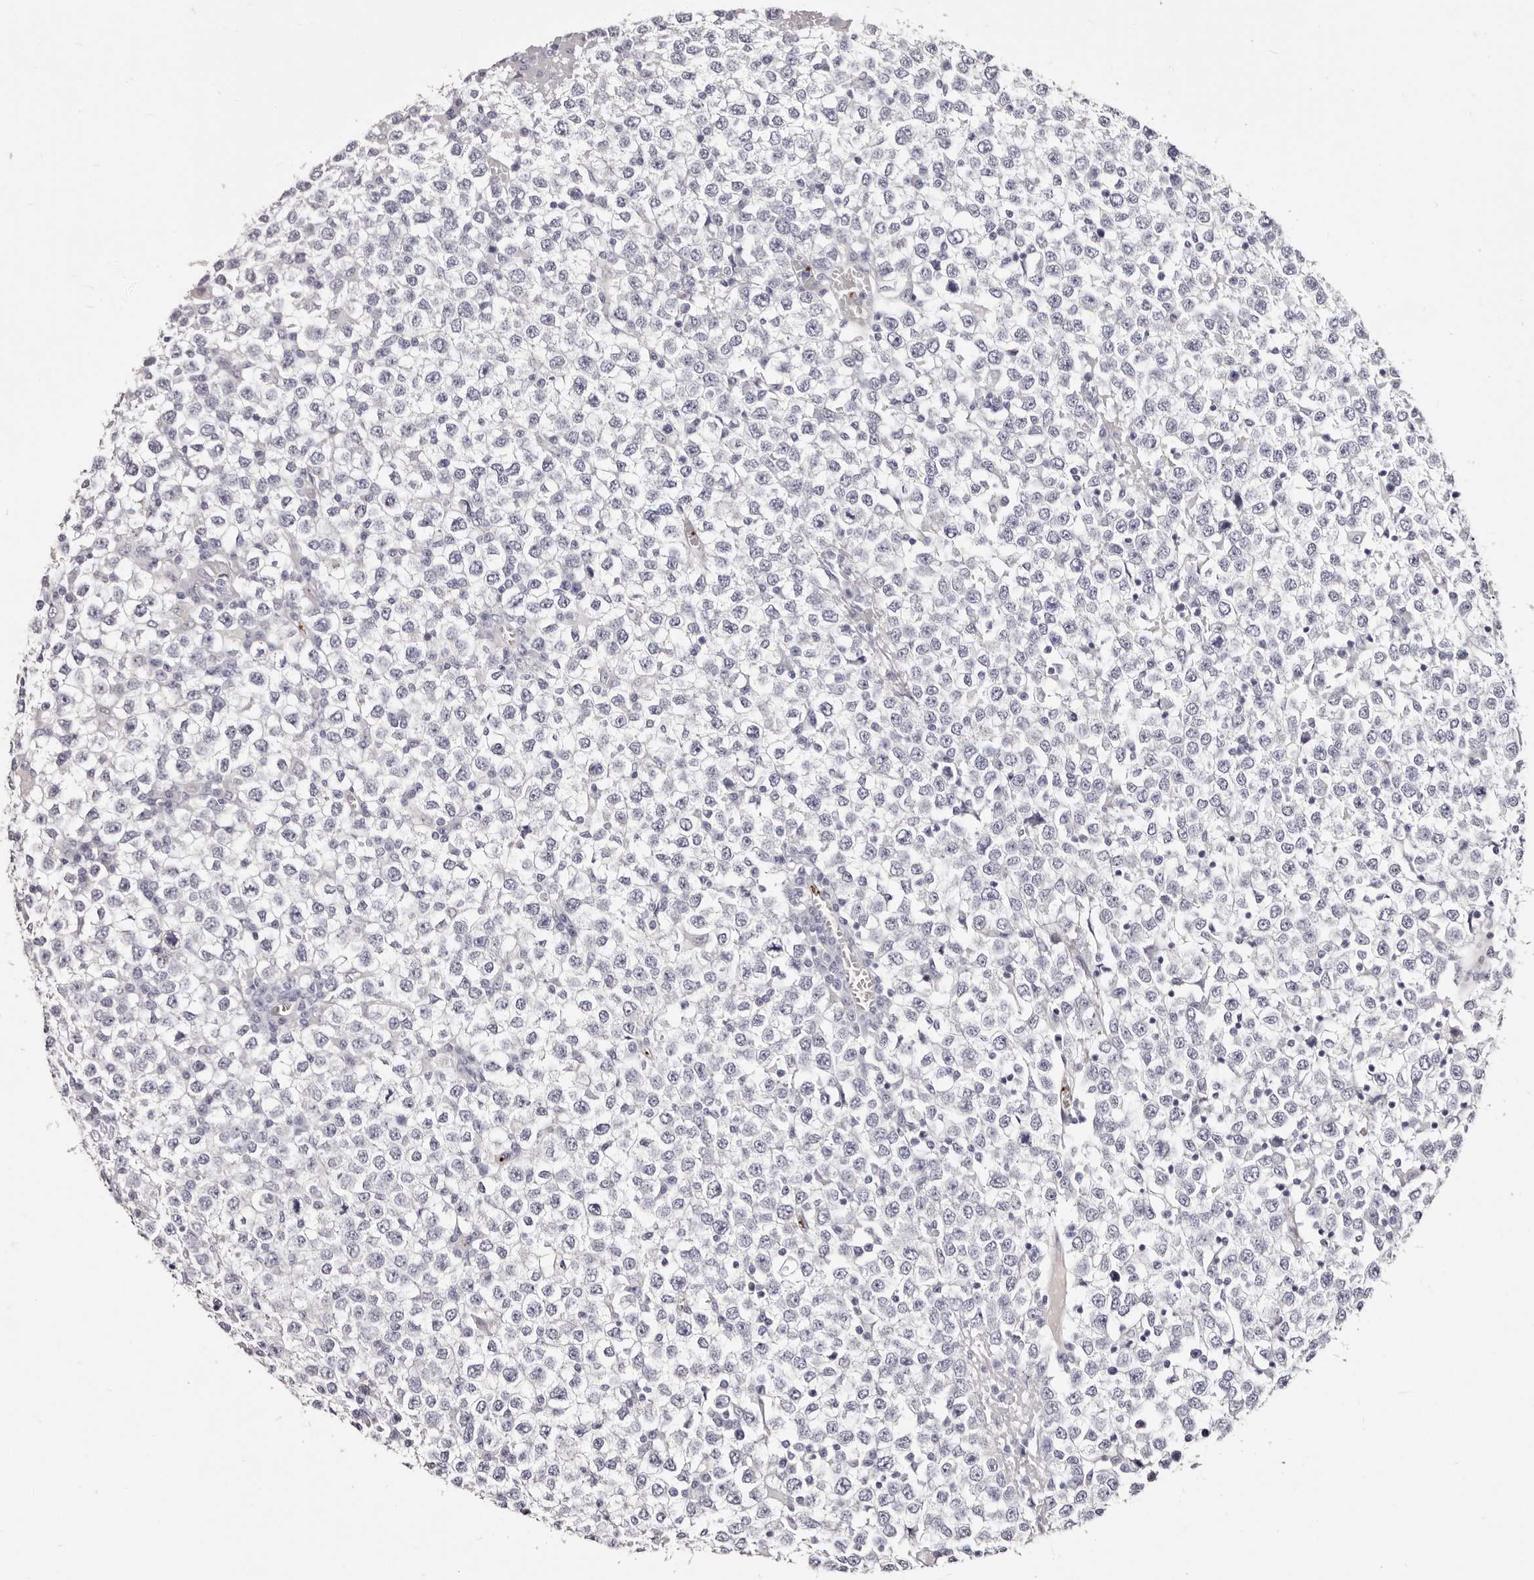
{"staining": {"intensity": "negative", "quantity": "none", "location": "none"}, "tissue": "testis cancer", "cell_type": "Tumor cells", "image_type": "cancer", "snomed": [{"axis": "morphology", "description": "Seminoma, NOS"}, {"axis": "topography", "description": "Testis"}], "caption": "IHC image of testis seminoma stained for a protein (brown), which exhibits no expression in tumor cells. (DAB immunohistochemistry (IHC) with hematoxylin counter stain).", "gene": "PF4", "patient": {"sex": "male", "age": 65}}